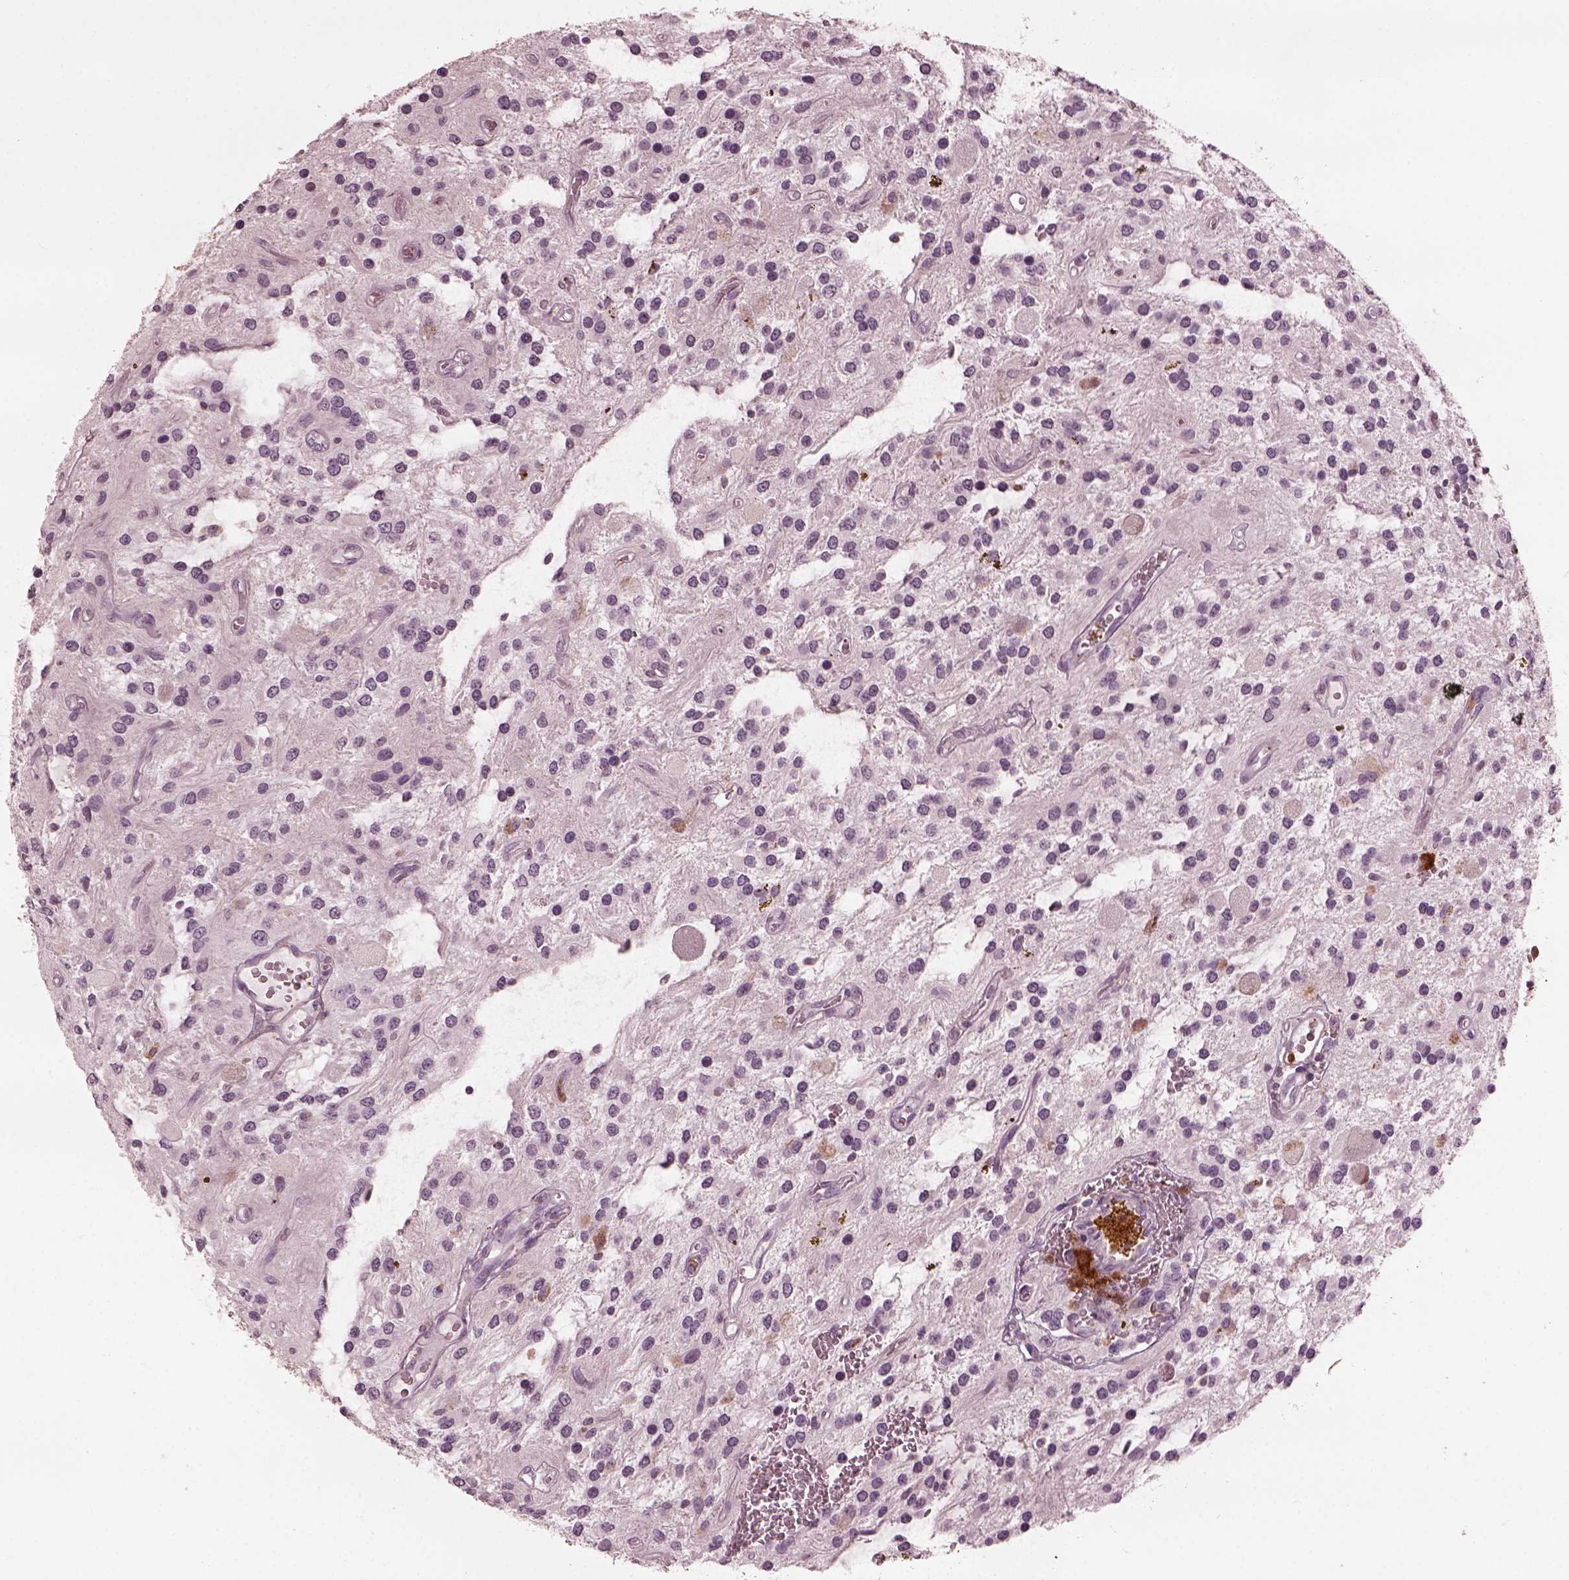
{"staining": {"intensity": "negative", "quantity": "none", "location": "none"}, "tissue": "glioma", "cell_type": "Tumor cells", "image_type": "cancer", "snomed": [{"axis": "morphology", "description": "Glioma, malignant, Low grade"}, {"axis": "topography", "description": "Cerebellum"}], "caption": "Malignant glioma (low-grade) stained for a protein using IHC demonstrates no expression tumor cells.", "gene": "PSTPIP2", "patient": {"sex": "female", "age": 14}}